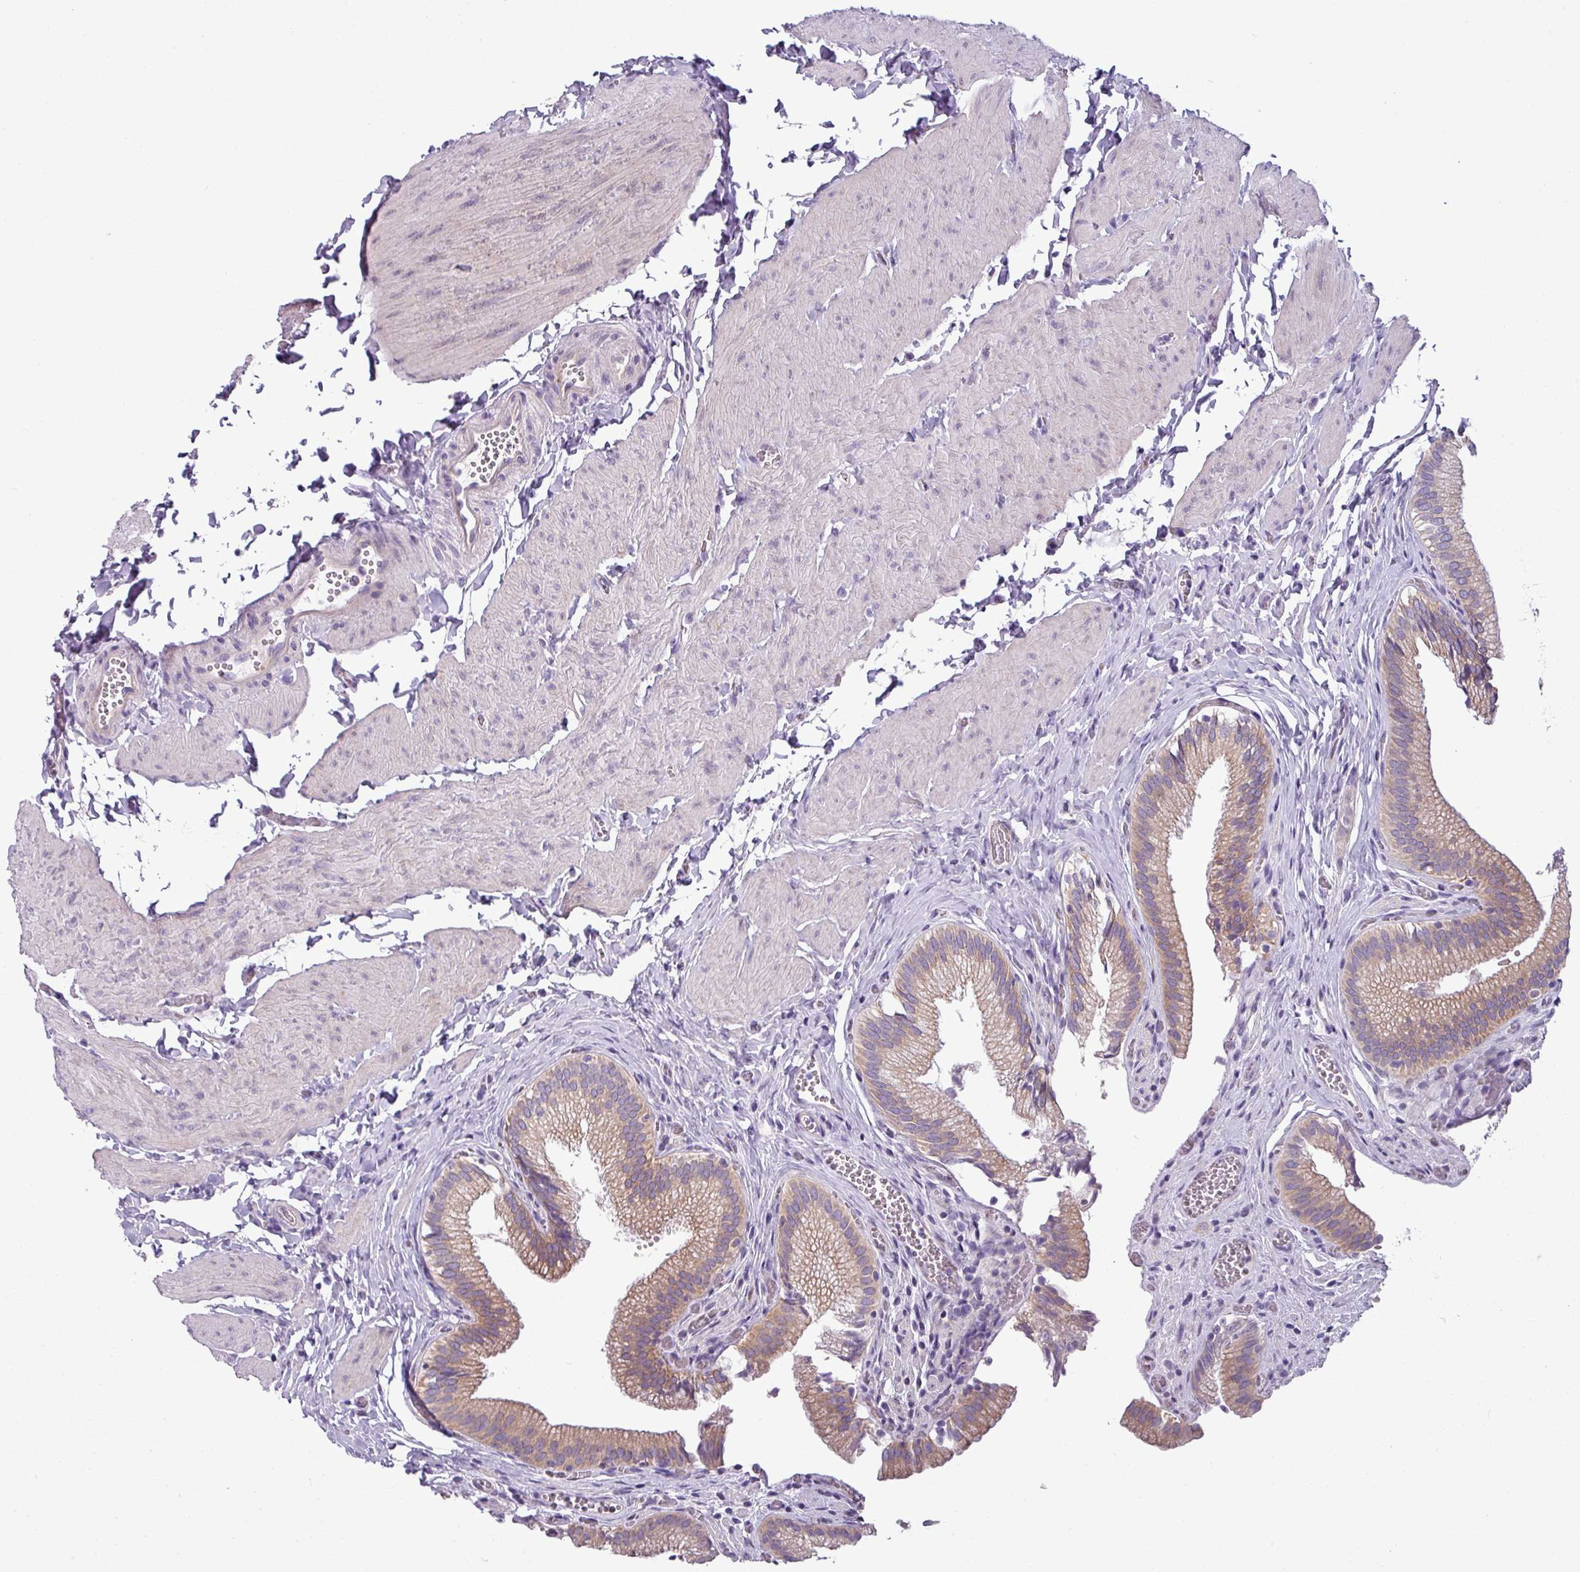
{"staining": {"intensity": "moderate", "quantity": "25%-75%", "location": "cytoplasmic/membranous"}, "tissue": "gallbladder", "cell_type": "Glandular cells", "image_type": "normal", "snomed": [{"axis": "morphology", "description": "Normal tissue, NOS"}, {"axis": "topography", "description": "Gallbladder"}, {"axis": "topography", "description": "Peripheral nerve tissue"}], "caption": "An IHC micrograph of unremarkable tissue is shown. Protein staining in brown labels moderate cytoplasmic/membranous positivity in gallbladder within glandular cells. The protein is stained brown, and the nuclei are stained in blue (DAB IHC with brightfield microscopy, high magnification).", "gene": "TOR1AIP2", "patient": {"sex": "male", "age": 17}}